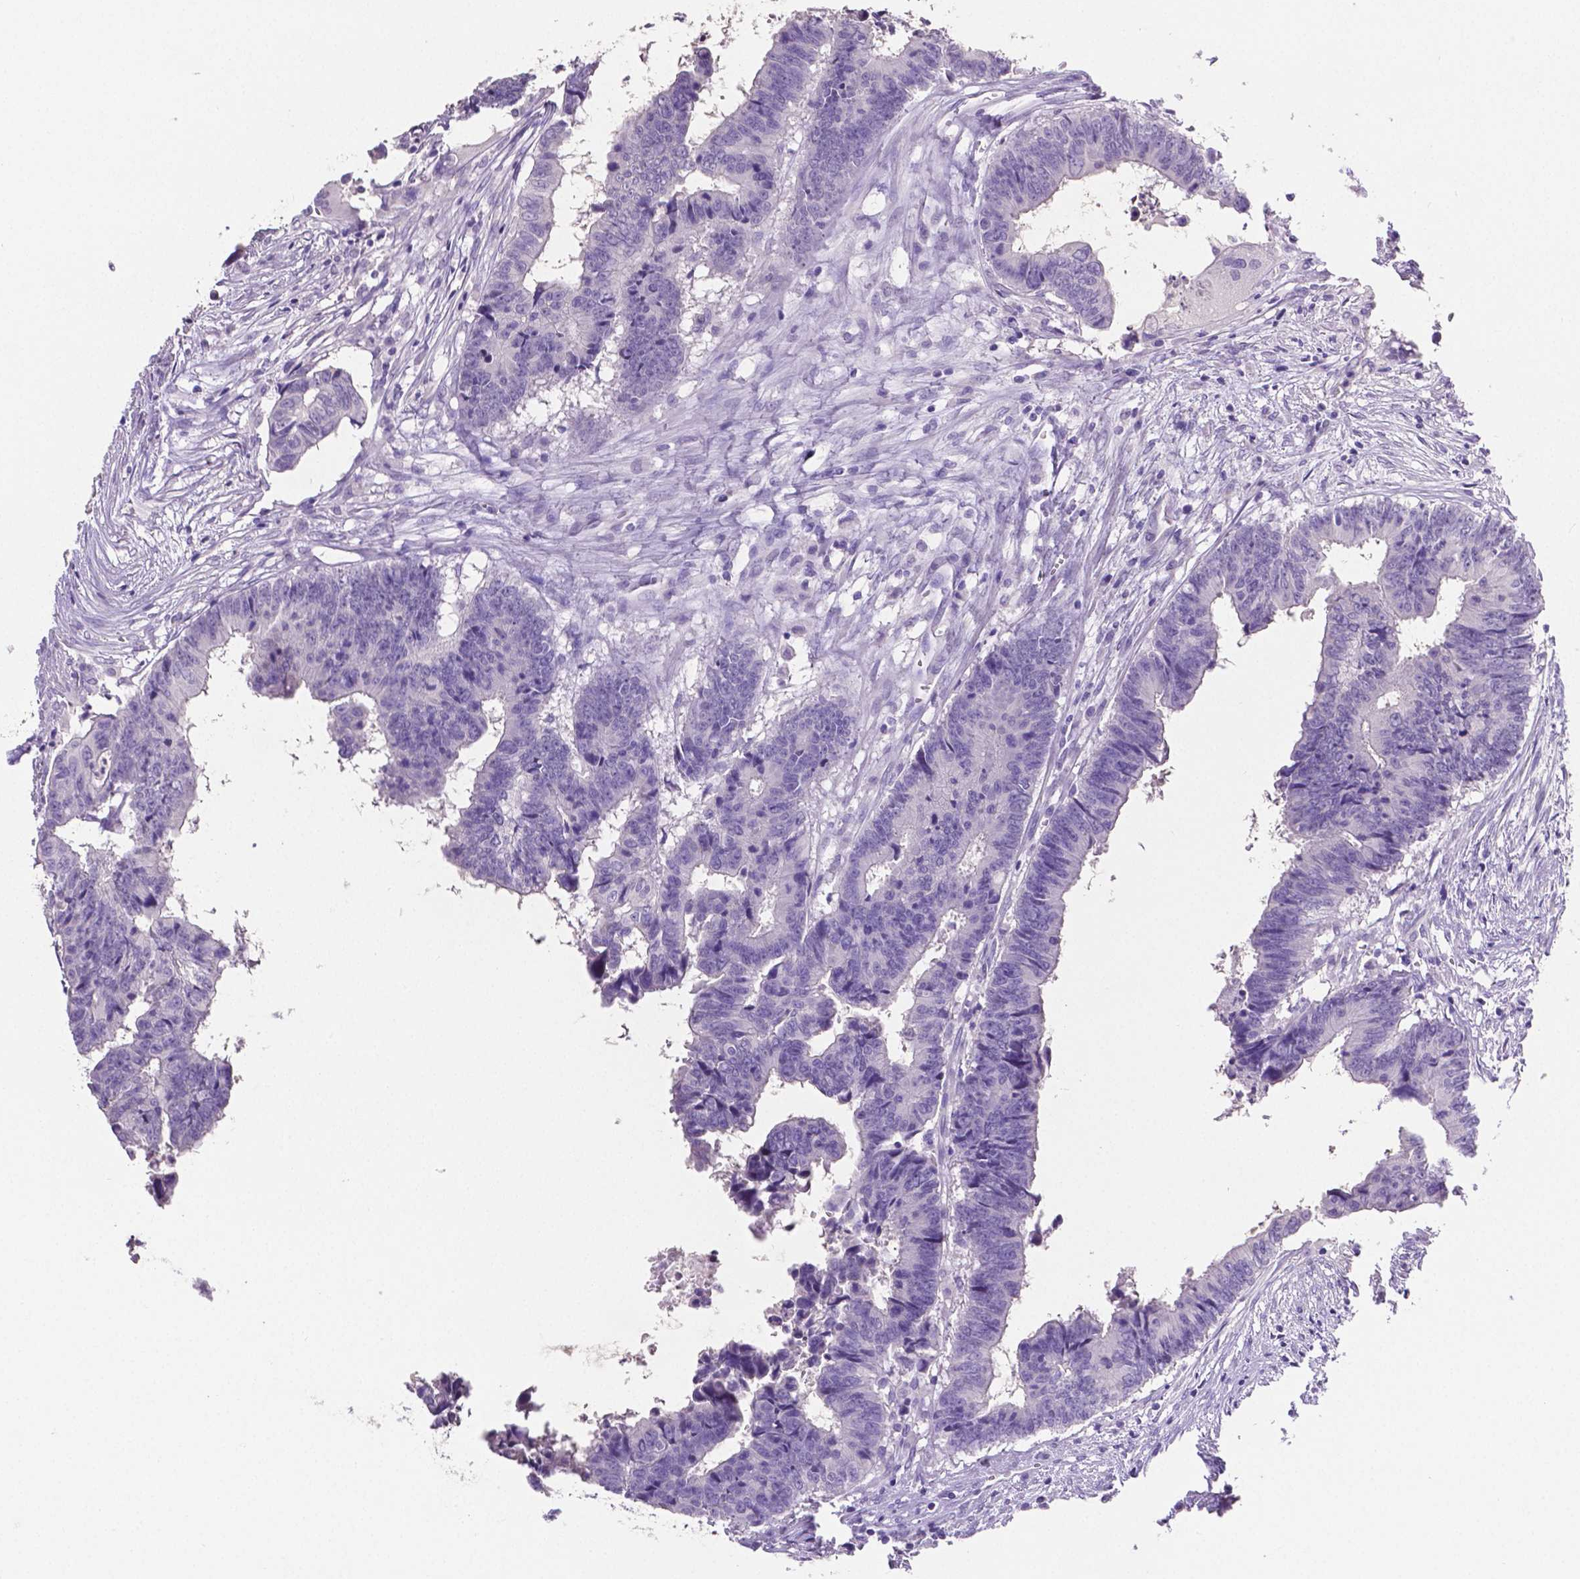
{"staining": {"intensity": "negative", "quantity": "none", "location": "none"}, "tissue": "colorectal cancer", "cell_type": "Tumor cells", "image_type": "cancer", "snomed": [{"axis": "morphology", "description": "Adenocarcinoma, NOS"}, {"axis": "topography", "description": "Colon"}], "caption": "High magnification brightfield microscopy of colorectal adenocarcinoma stained with DAB (brown) and counterstained with hematoxylin (blue): tumor cells show no significant expression.", "gene": "SLC22A2", "patient": {"sex": "female", "age": 82}}